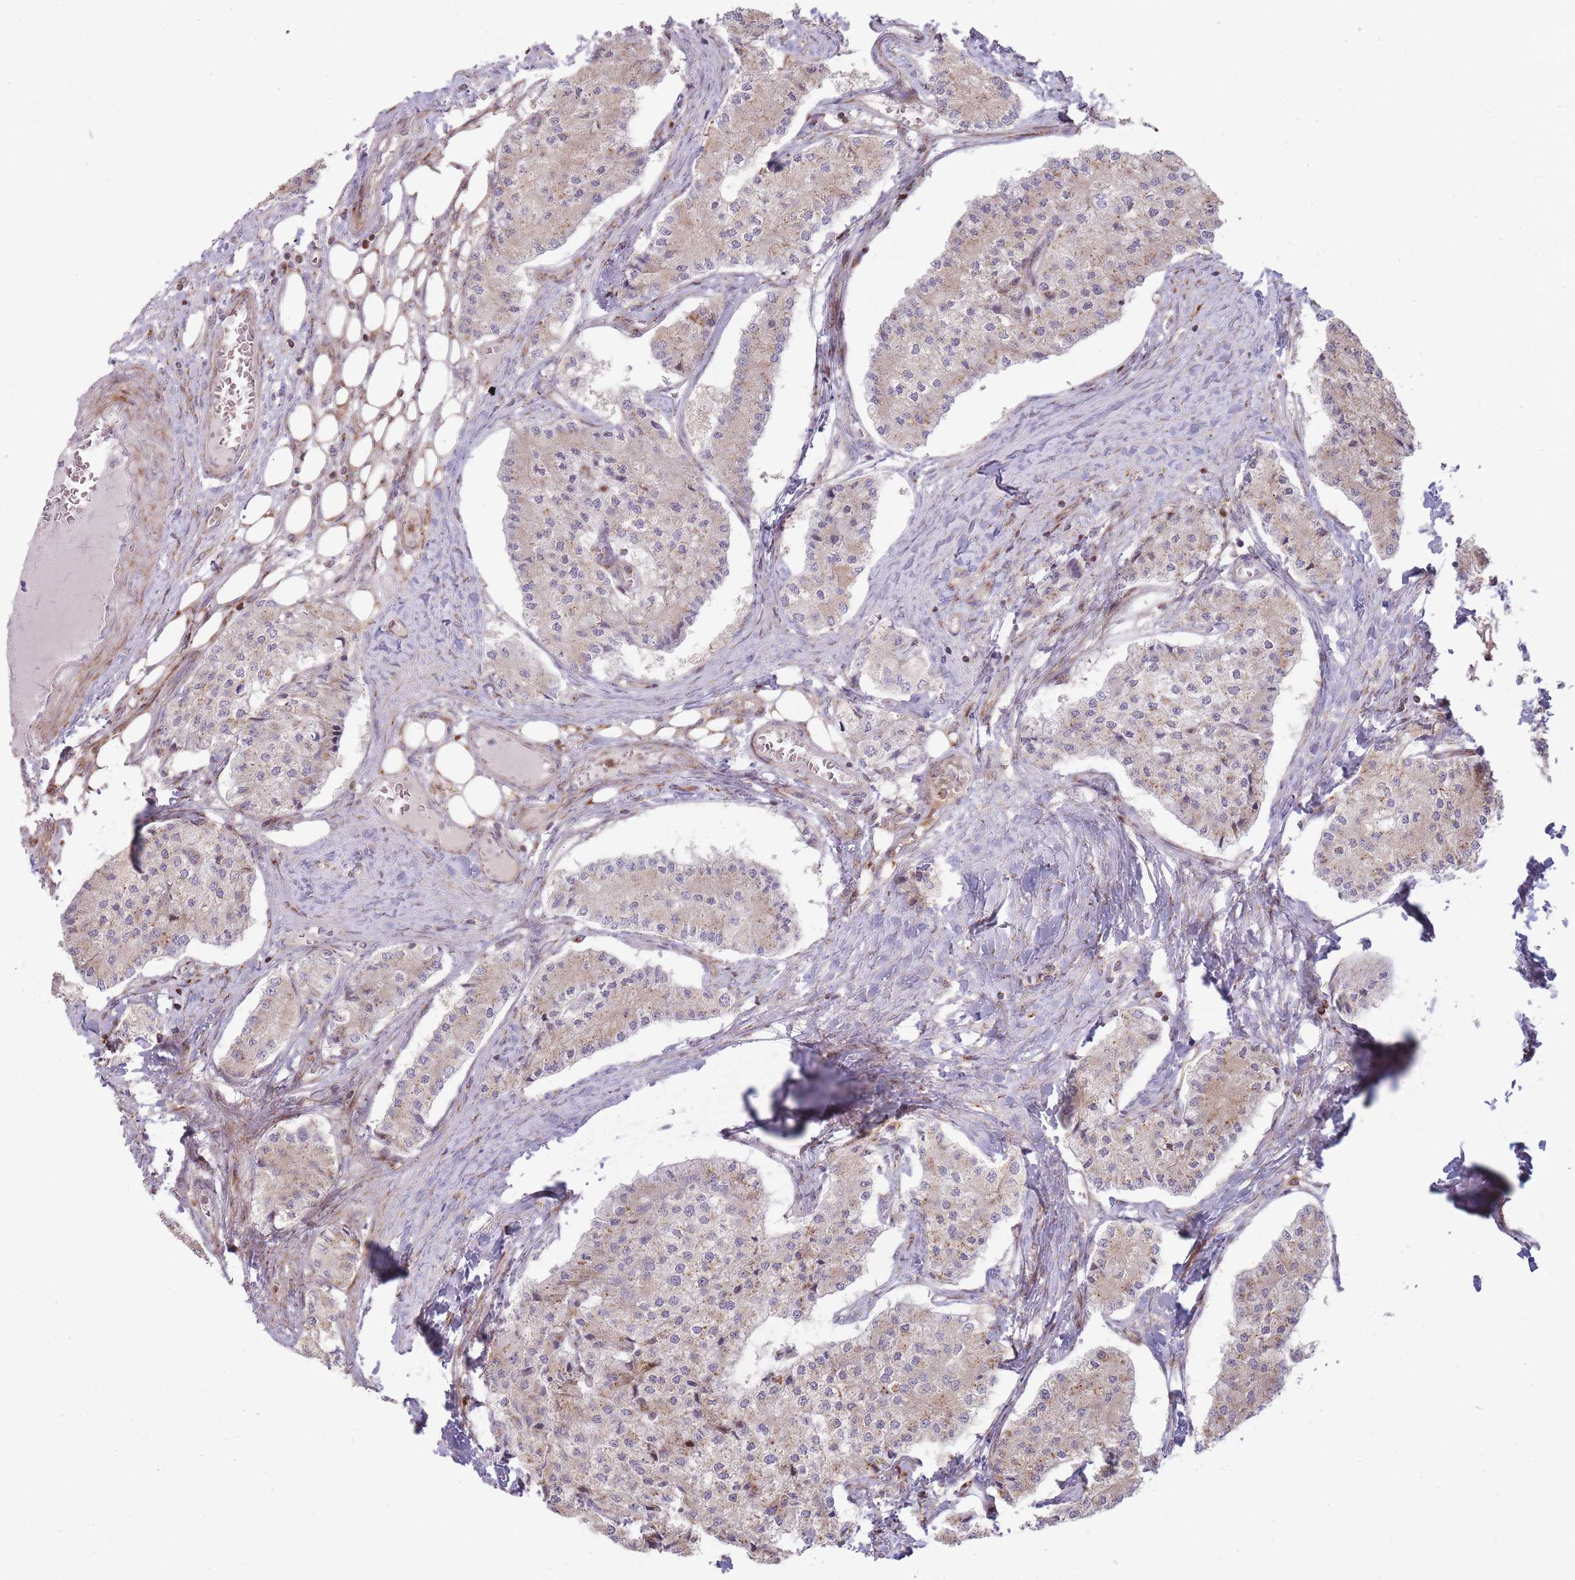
{"staining": {"intensity": "weak", "quantity": "25%-75%", "location": "cytoplasmic/membranous"}, "tissue": "carcinoid", "cell_type": "Tumor cells", "image_type": "cancer", "snomed": [{"axis": "morphology", "description": "Carcinoid, malignant, NOS"}, {"axis": "topography", "description": "Colon"}], "caption": "Approximately 25%-75% of tumor cells in human malignant carcinoid reveal weak cytoplasmic/membranous protein expression as visualized by brown immunohistochemical staining.", "gene": "PPP3R2", "patient": {"sex": "female", "age": 52}}